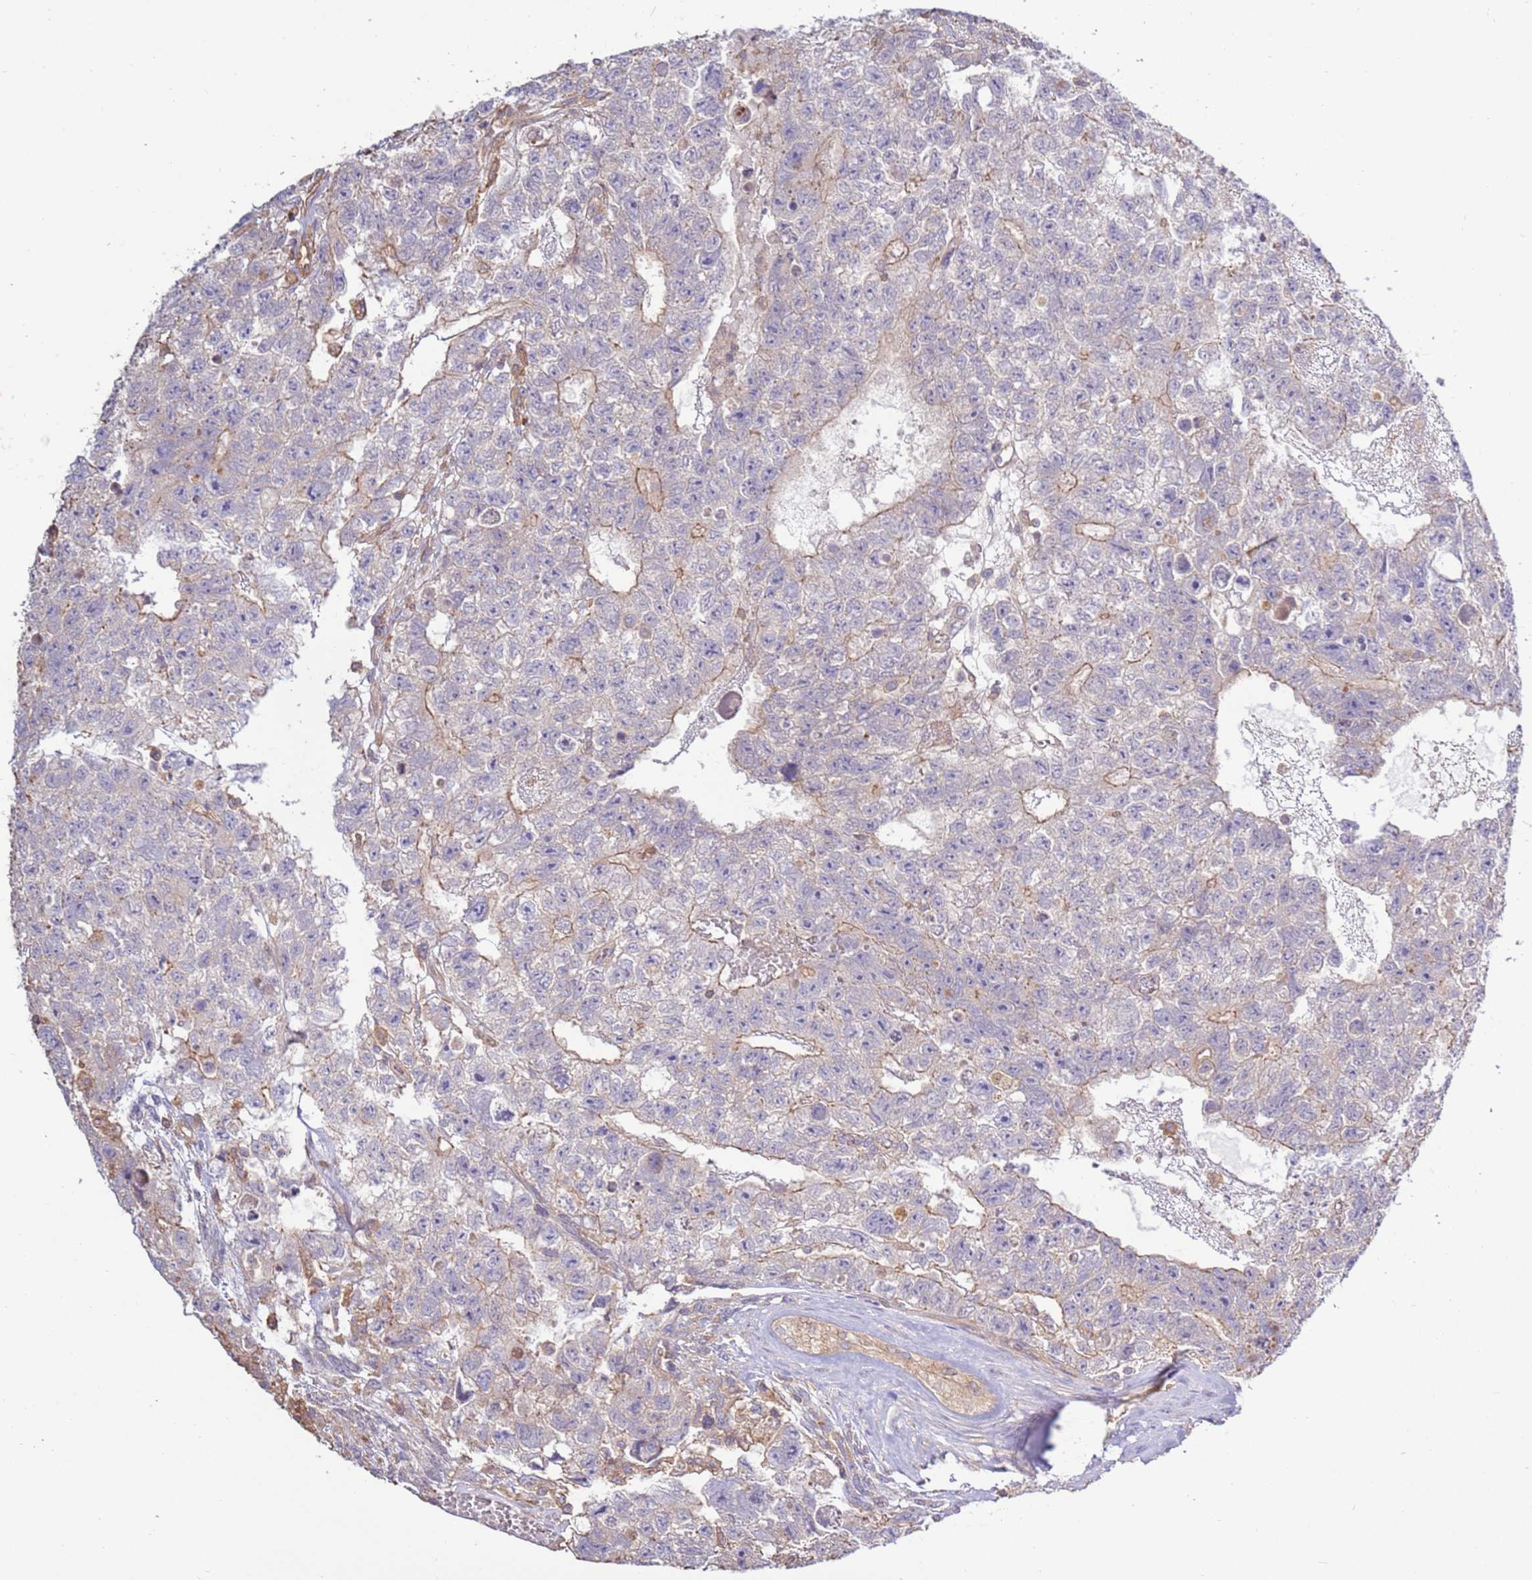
{"staining": {"intensity": "weak", "quantity": "<25%", "location": "cytoplasmic/membranous"}, "tissue": "testis cancer", "cell_type": "Tumor cells", "image_type": "cancer", "snomed": [{"axis": "morphology", "description": "Carcinoma, Embryonal, NOS"}, {"axis": "topography", "description": "Testis"}], "caption": "IHC of human testis cancer (embryonal carcinoma) displays no expression in tumor cells. The staining was performed using DAB to visualize the protein expression in brown, while the nuclei were stained in blue with hematoxylin (Magnification: 20x).", "gene": "EVA1B", "patient": {"sex": "male", "age": 26}}